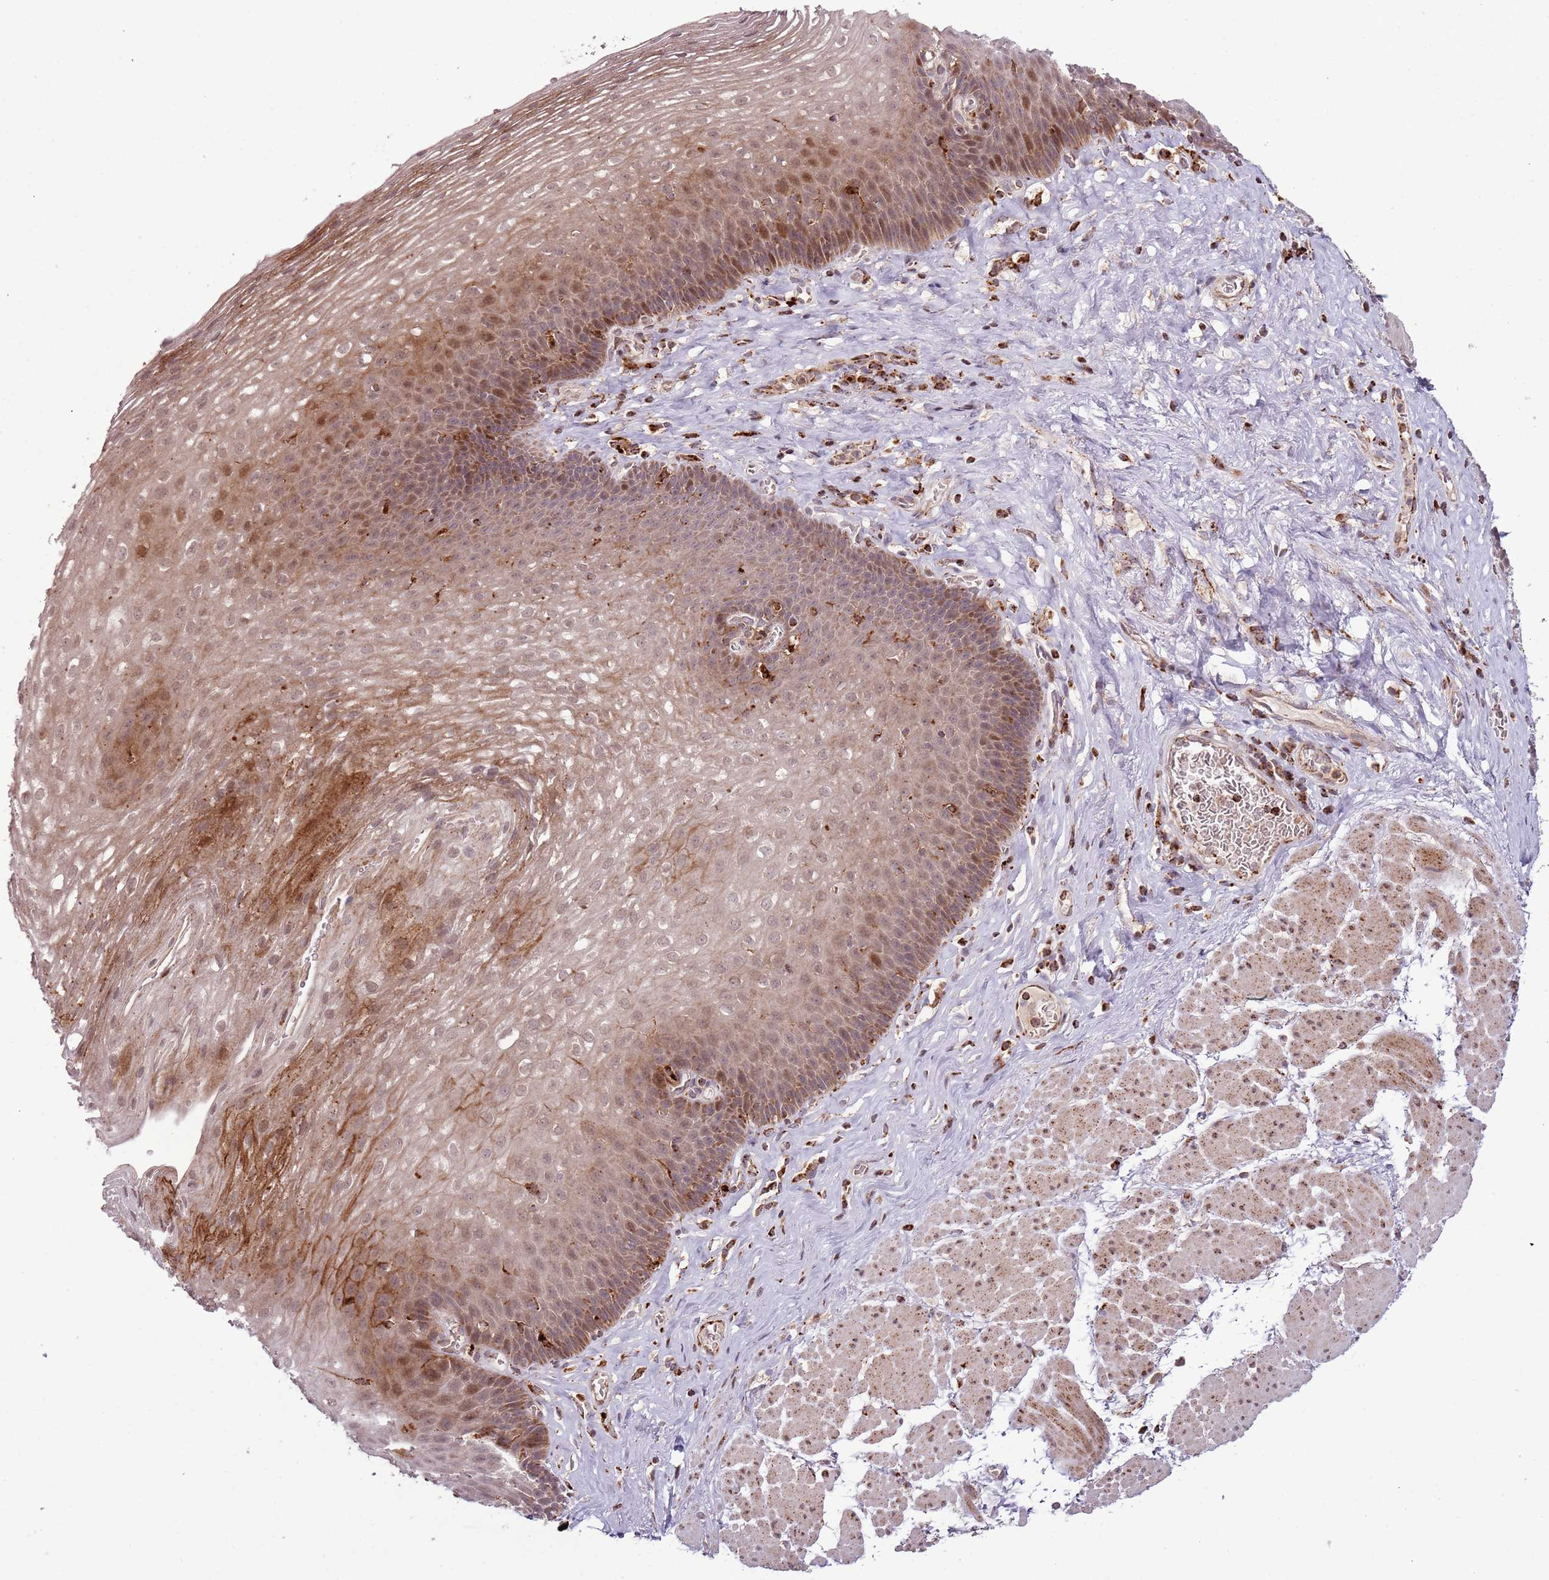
{"staining": {"intensity": "moderate", "quantity": ">75%", "location": "cytoplasmic/membranous,nuclear"}, "tissue": "esophagus", "cell_type": "Squamous epithelial cells", "image_type": "normal", "snomed": [{"axis": "morphology", "description": "Normal tissue, NOS"}, {"axis": "topography", "description": "Esophagus"}], "caption": "A high-resolution image shows immunohistochemistry staining of benign esophagus, which shows moderate cytoplasmic/membranous,nuclear positivity in about >75% of squamous epithelial cells.", "gene": "ULK3", "patient": {"sex": "female", "age": 66}}